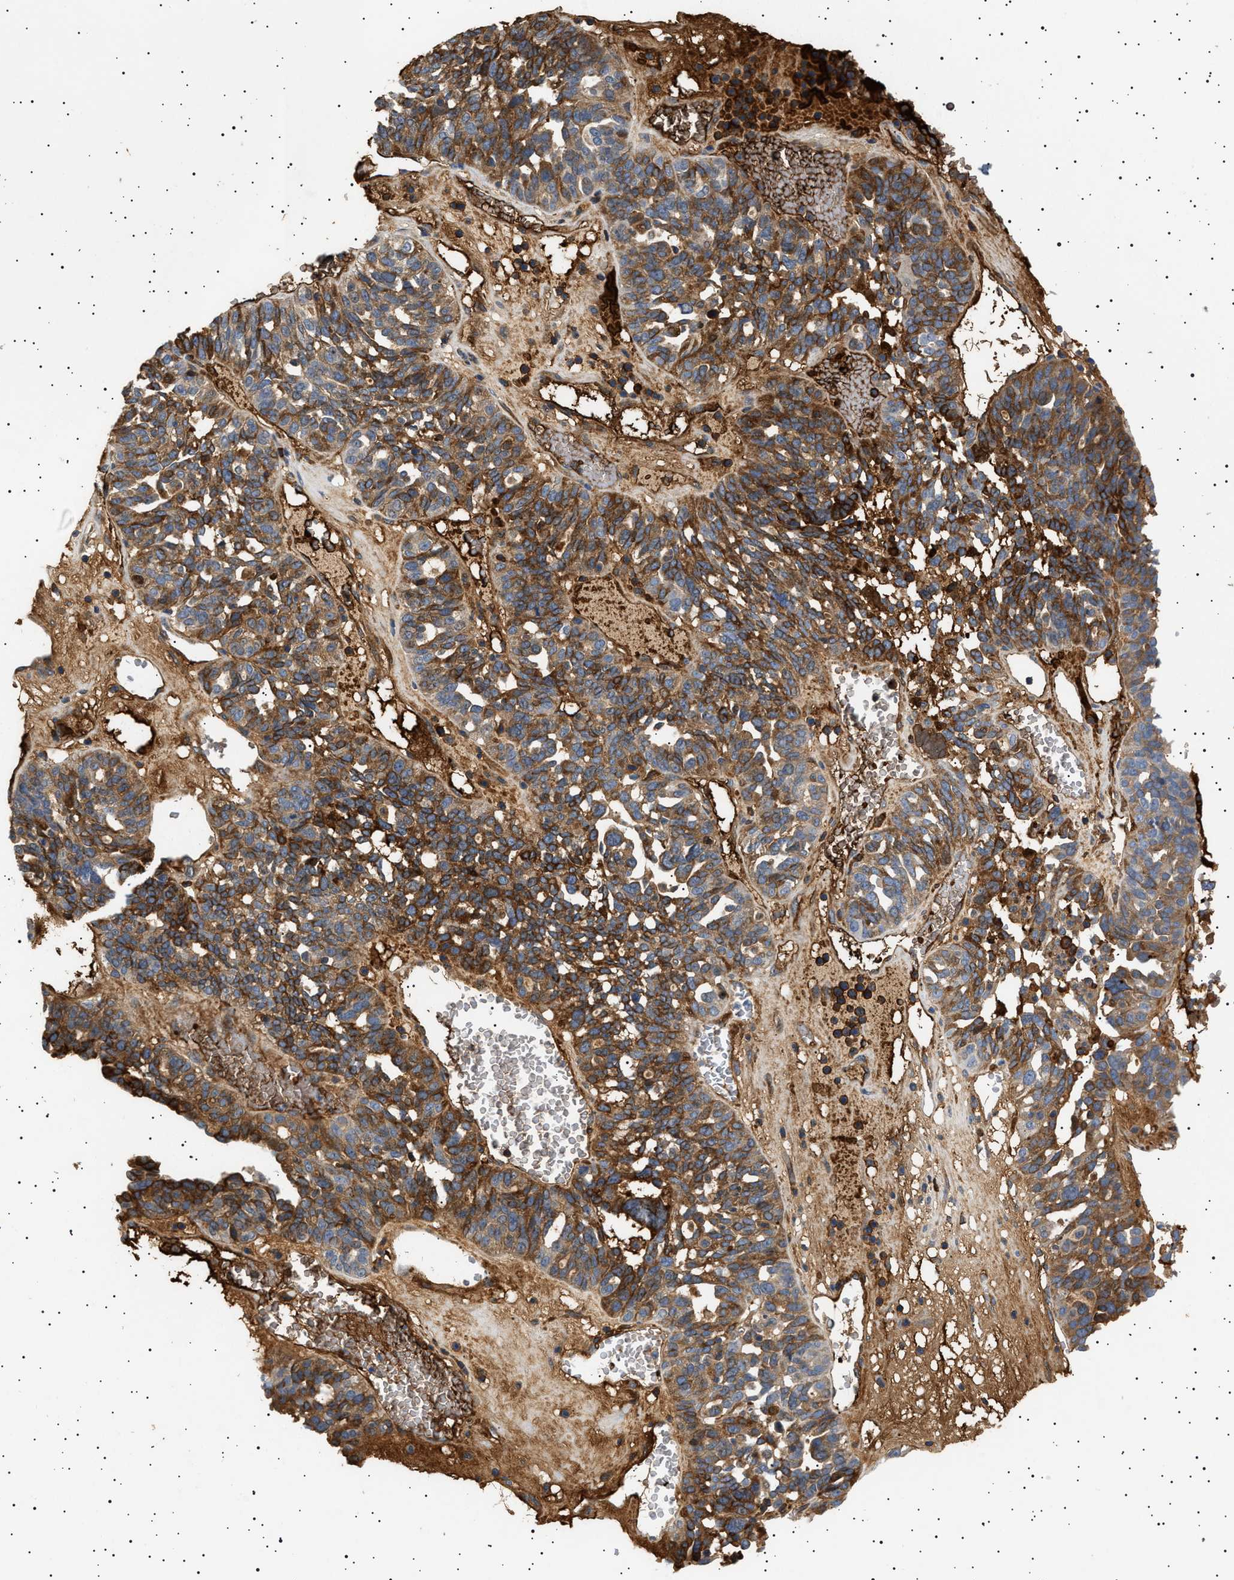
{"staining": {"intensity": "strong", "quantity": "25%-75%", "location": "cytoplasmic/membranous"}, "tissue": "ovarian cancer", "cell_type": "Tumor cells", "image_type": "cancer", "snomed": [{"axis": "morphology", "description": "Cystadenocarcinoma, serous, NOS"}, {"axis": "topography", "description": "Ovary"}], "caption": "Serous cystadenocarcinoma (ovarian) stained for a protein (brown) displays strong cytoplasmic/membranous positive staining in approximately 25%-75% of tumor cells.", "gene": "FICD", "patient": {"sex": "female", "age": 59}}